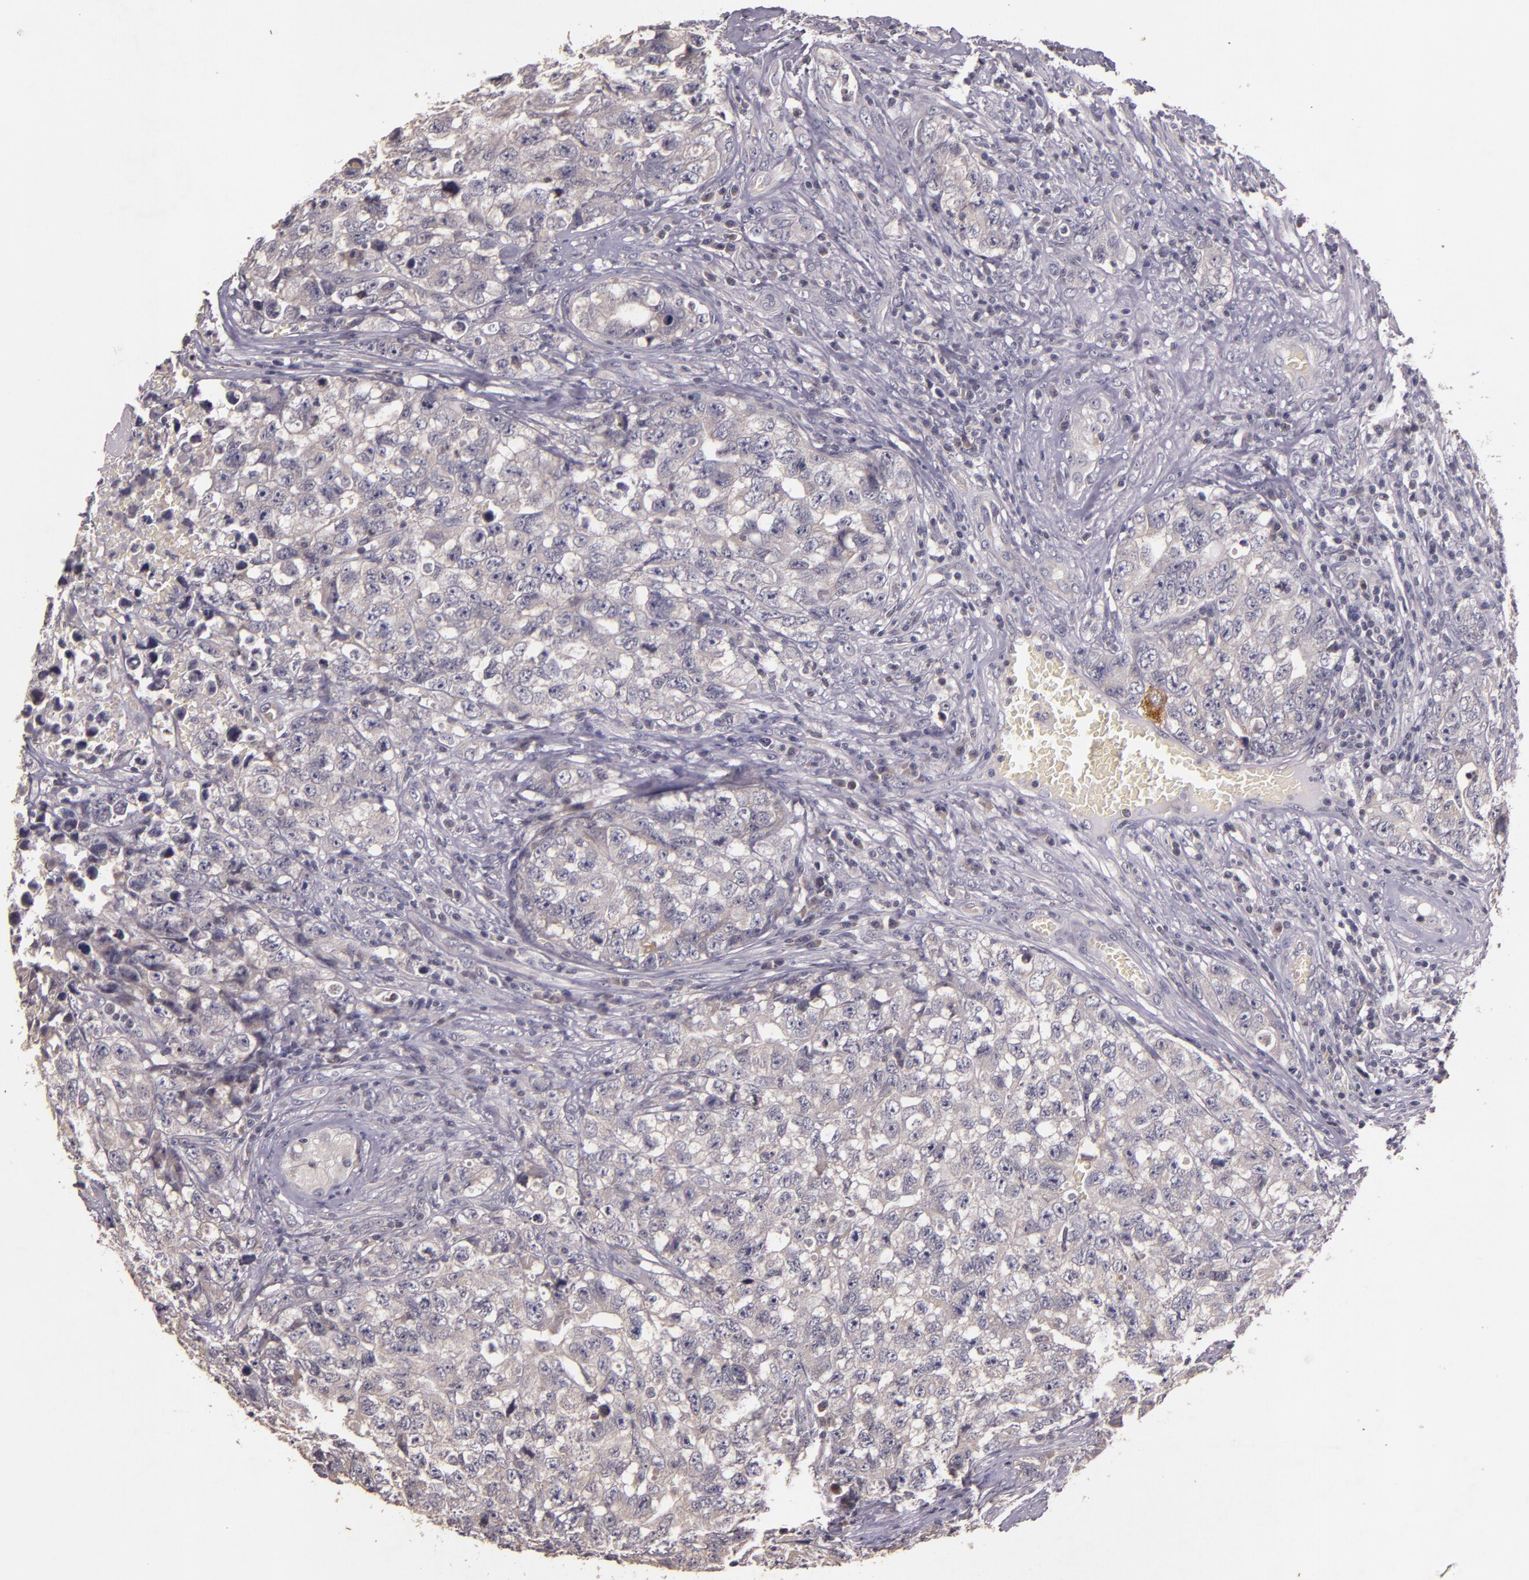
{"staining": {"intensity": "negative", "quantity": "none", "location": "none"}, "tissue": "testis cancer", "cell_type": "Tumor cells", "image_type": "cancer", "snomed": [{"axis": "morphology", "description": "Carcinoma, Embryonal, NOS"}, {"axis": "topography", "description": "Testis"}], "caption": "DAB immunohistochemical staining of human testis cancer (embryonal carcinoma) reveals no significant staining in tumor cells. (Immunohistochemistry (ihc), brightfield microscopy, high magnification).", "gene": "TFF1", "patient": {"sex": "male", "age": 31}}